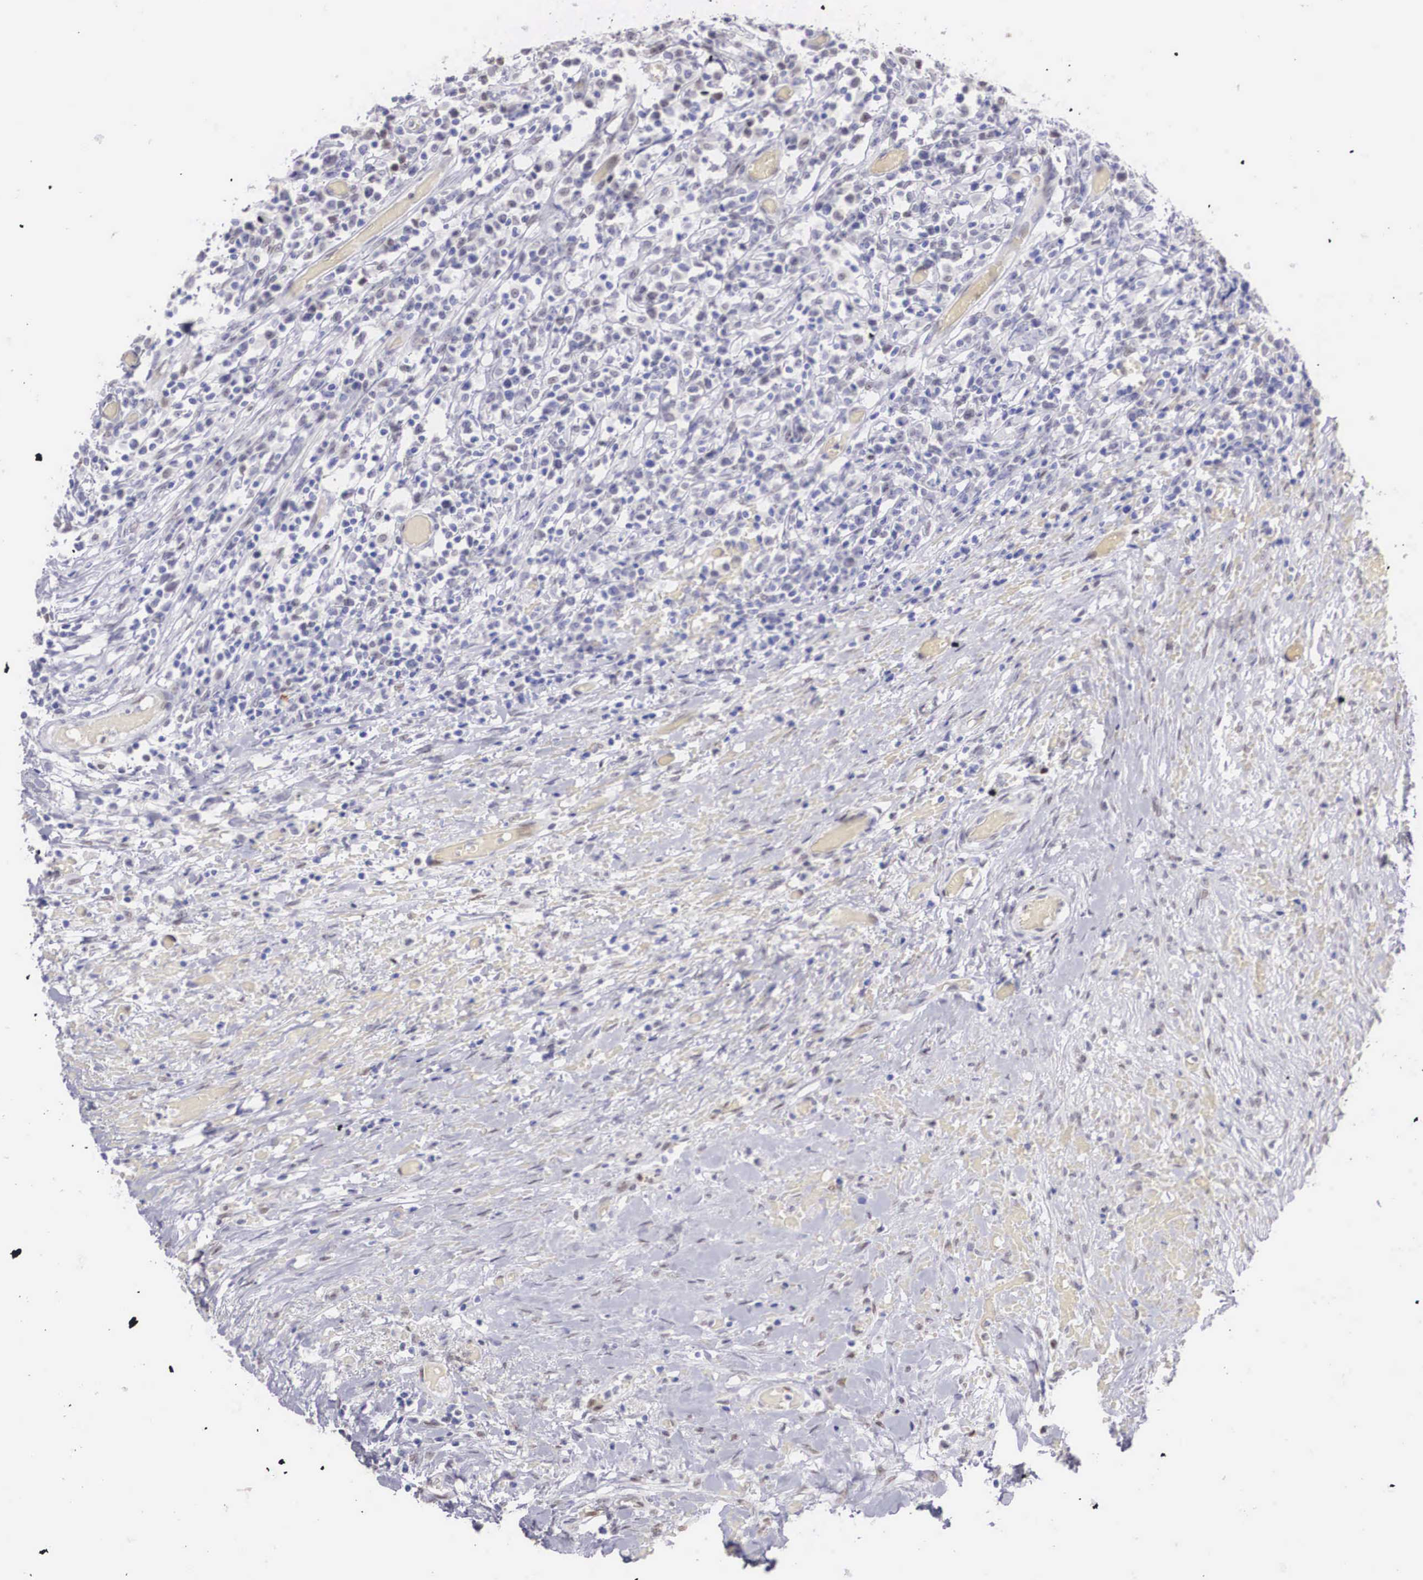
{"staining": {"intensity": "negative", "quantity": "none", "location": "none"}, "tissue": "lymphoma", "cell_type": "Tumor cells", "image_type": "cancer", "snomed": [{"axis": "morphology", "description": "Malignant lymphoma, non-Hodgkin's type, High grade"}, {"axis": "topography", "description": "Colon"}], "caption": "IHC of human malignant lymphoma, non-Hodgkin's type (high-grade) demonstrates no positivity in tumor cells. (DAB immunohistochemistry (IHC), high magnification).", "gene": "HMGN5", "patient": {"sex": "male", "age": 82}}